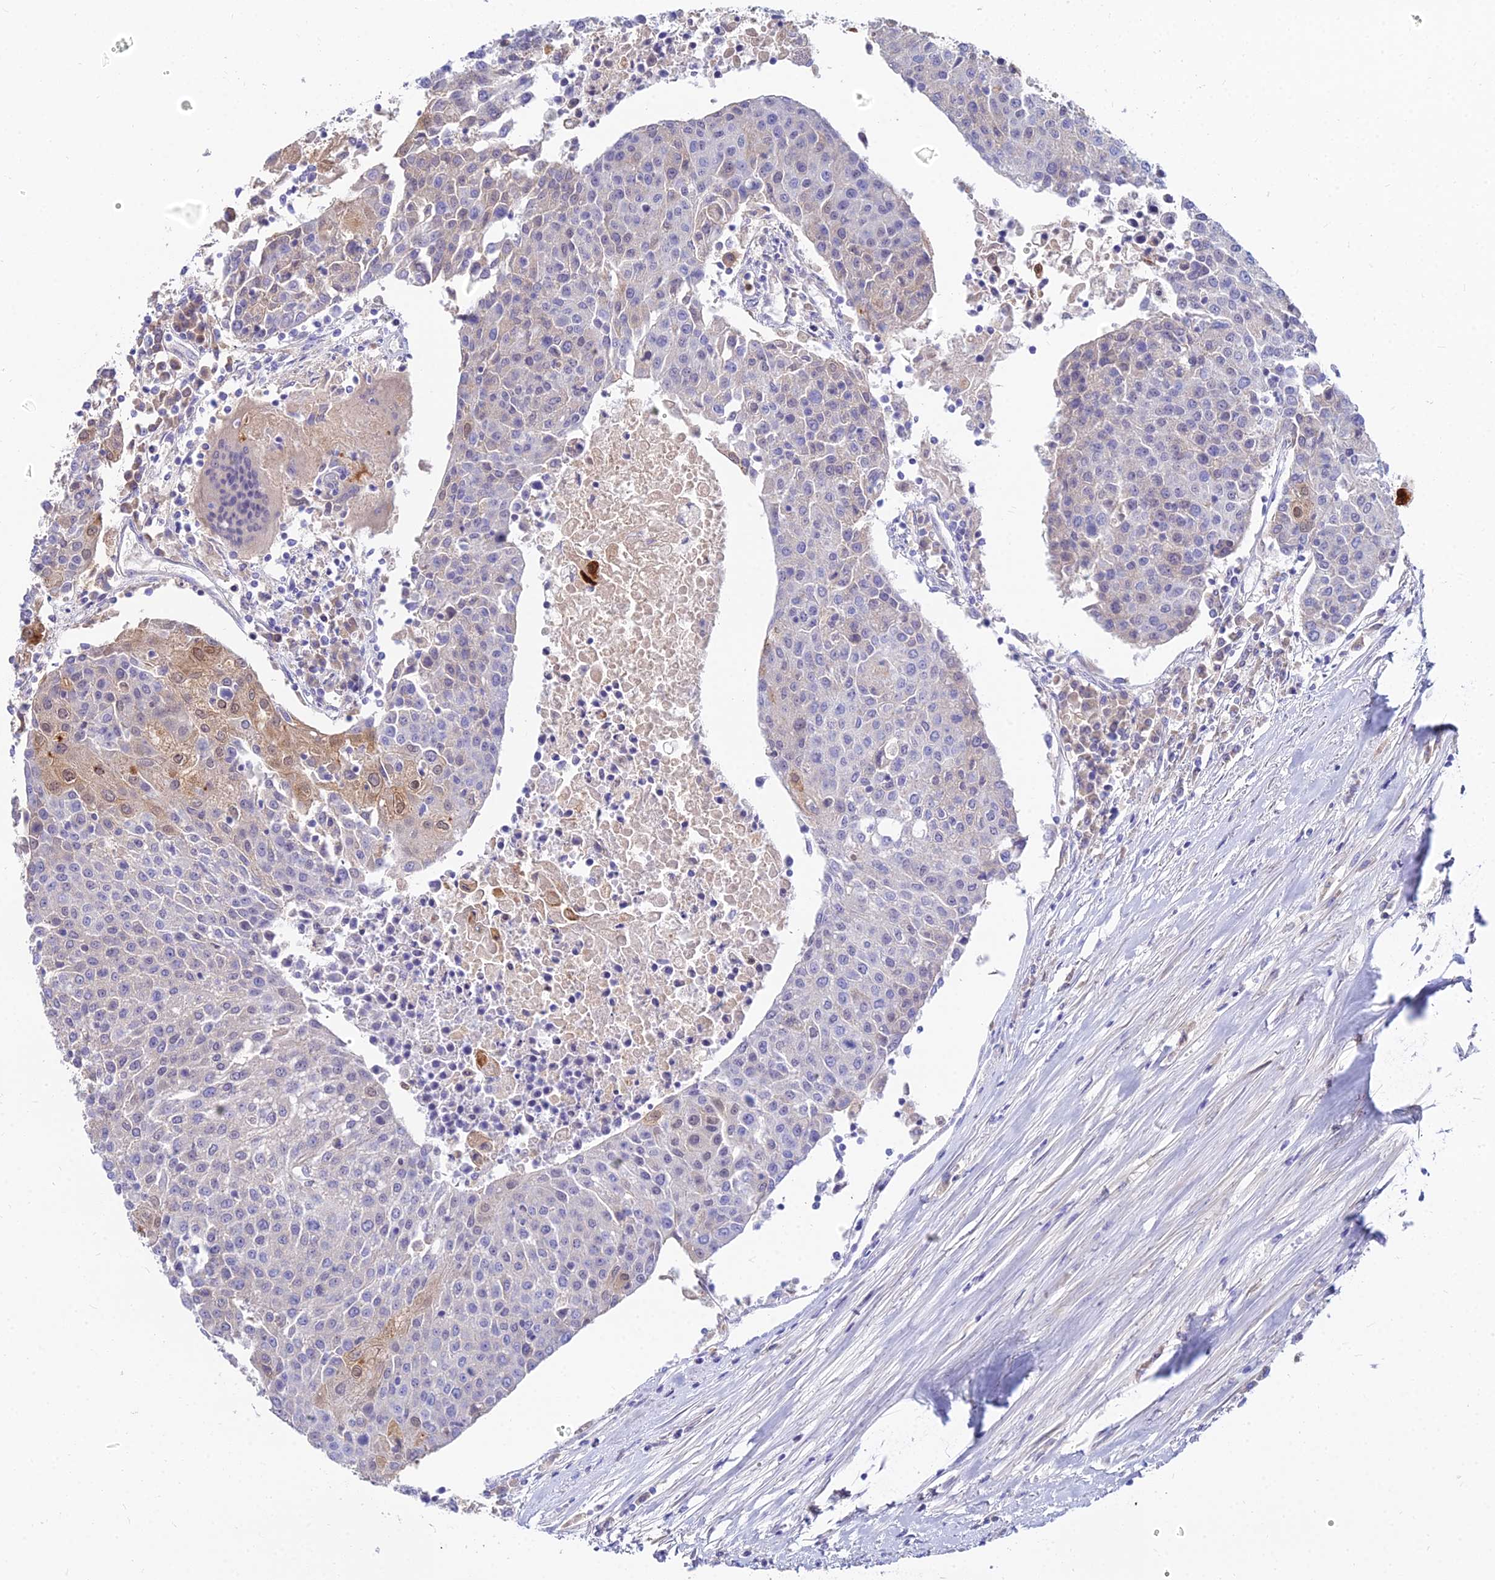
{"staining": {"intensity": "moderate", "quantity": "<25%", "location": "cytoplasmic/membranous,nuclear"}, "tissue": "urothelial cancer", "cell_type": "Tumor cells", "image_type": "cancer", "snomed": [{"axis": "morphology", "description": "Urothelial carcinoma, High grade"}, {"axis": "topography", "description": "Urinary bladder"}], "caption": "IHC of urothelial cancer demonstrates low levels of moderate cytoplasmic/membranous and nuclear staining in about <25% of tumor cells.", "gene": "GOLGA6D", "patient": {"sex": "female", "age": 85}}